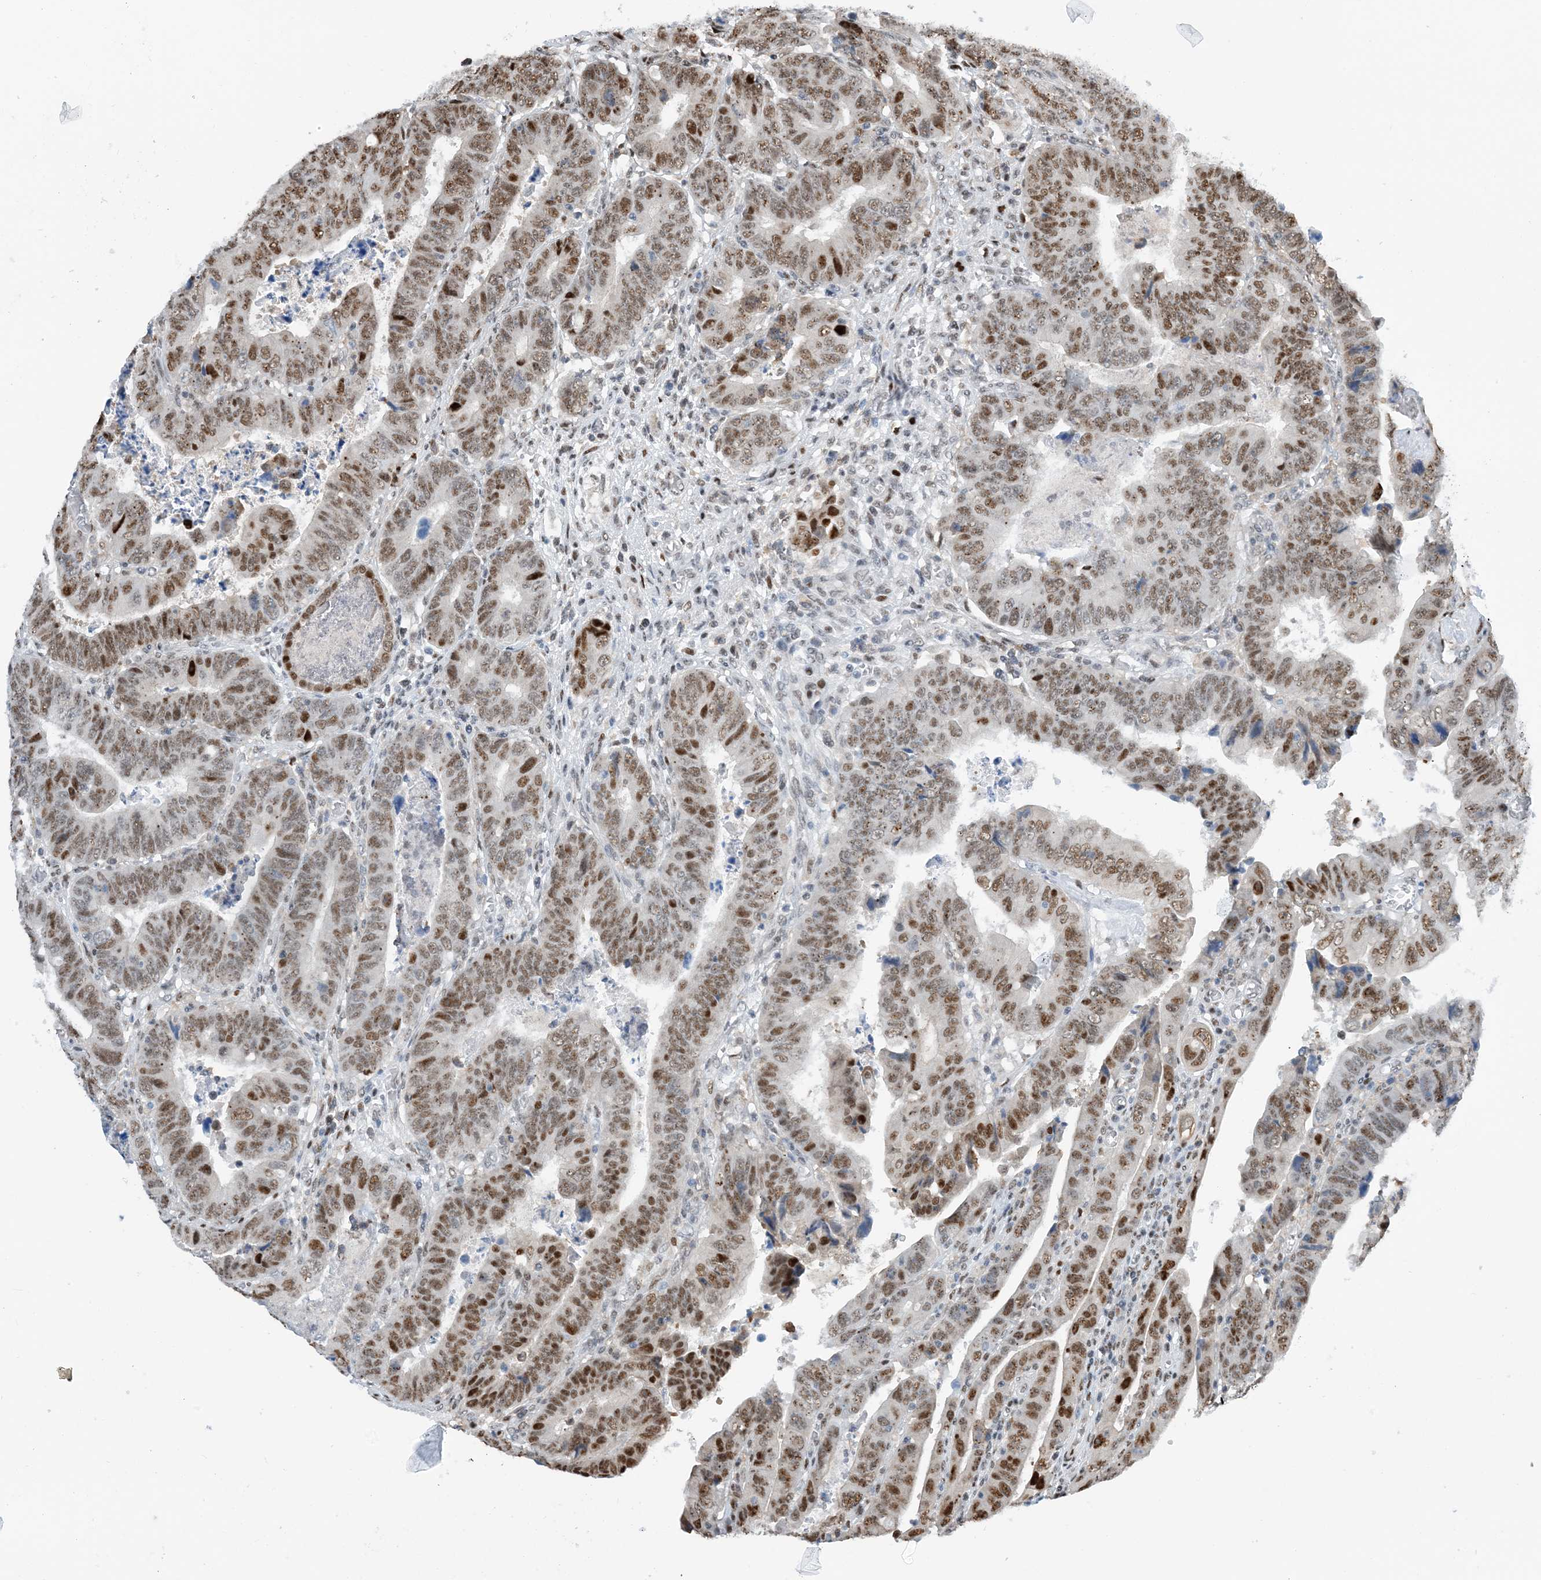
{"staining": {"intensity": "moderate", "quantity": ">75%", "location": "nuclear"}, "tissue": "colorectal cancer", "cell_type": "Tumor cells", "image_type": "cancer", "snomed": [{"axis": "morphology", "description": "Normal tissue, NOS"}, {"axis": "morphology", "description": "Adenocarcinoma, NOS"}, {"axis": "topography", "description": "Rectum"}], "caption": "Immunohistochemical staining of human colorectal cancer demonstrates medium levels of moderate nuclear staining in about >75% of tumor cells.", "gene": "HEMK1", "patient": {"sex": "female", "age": 65}}